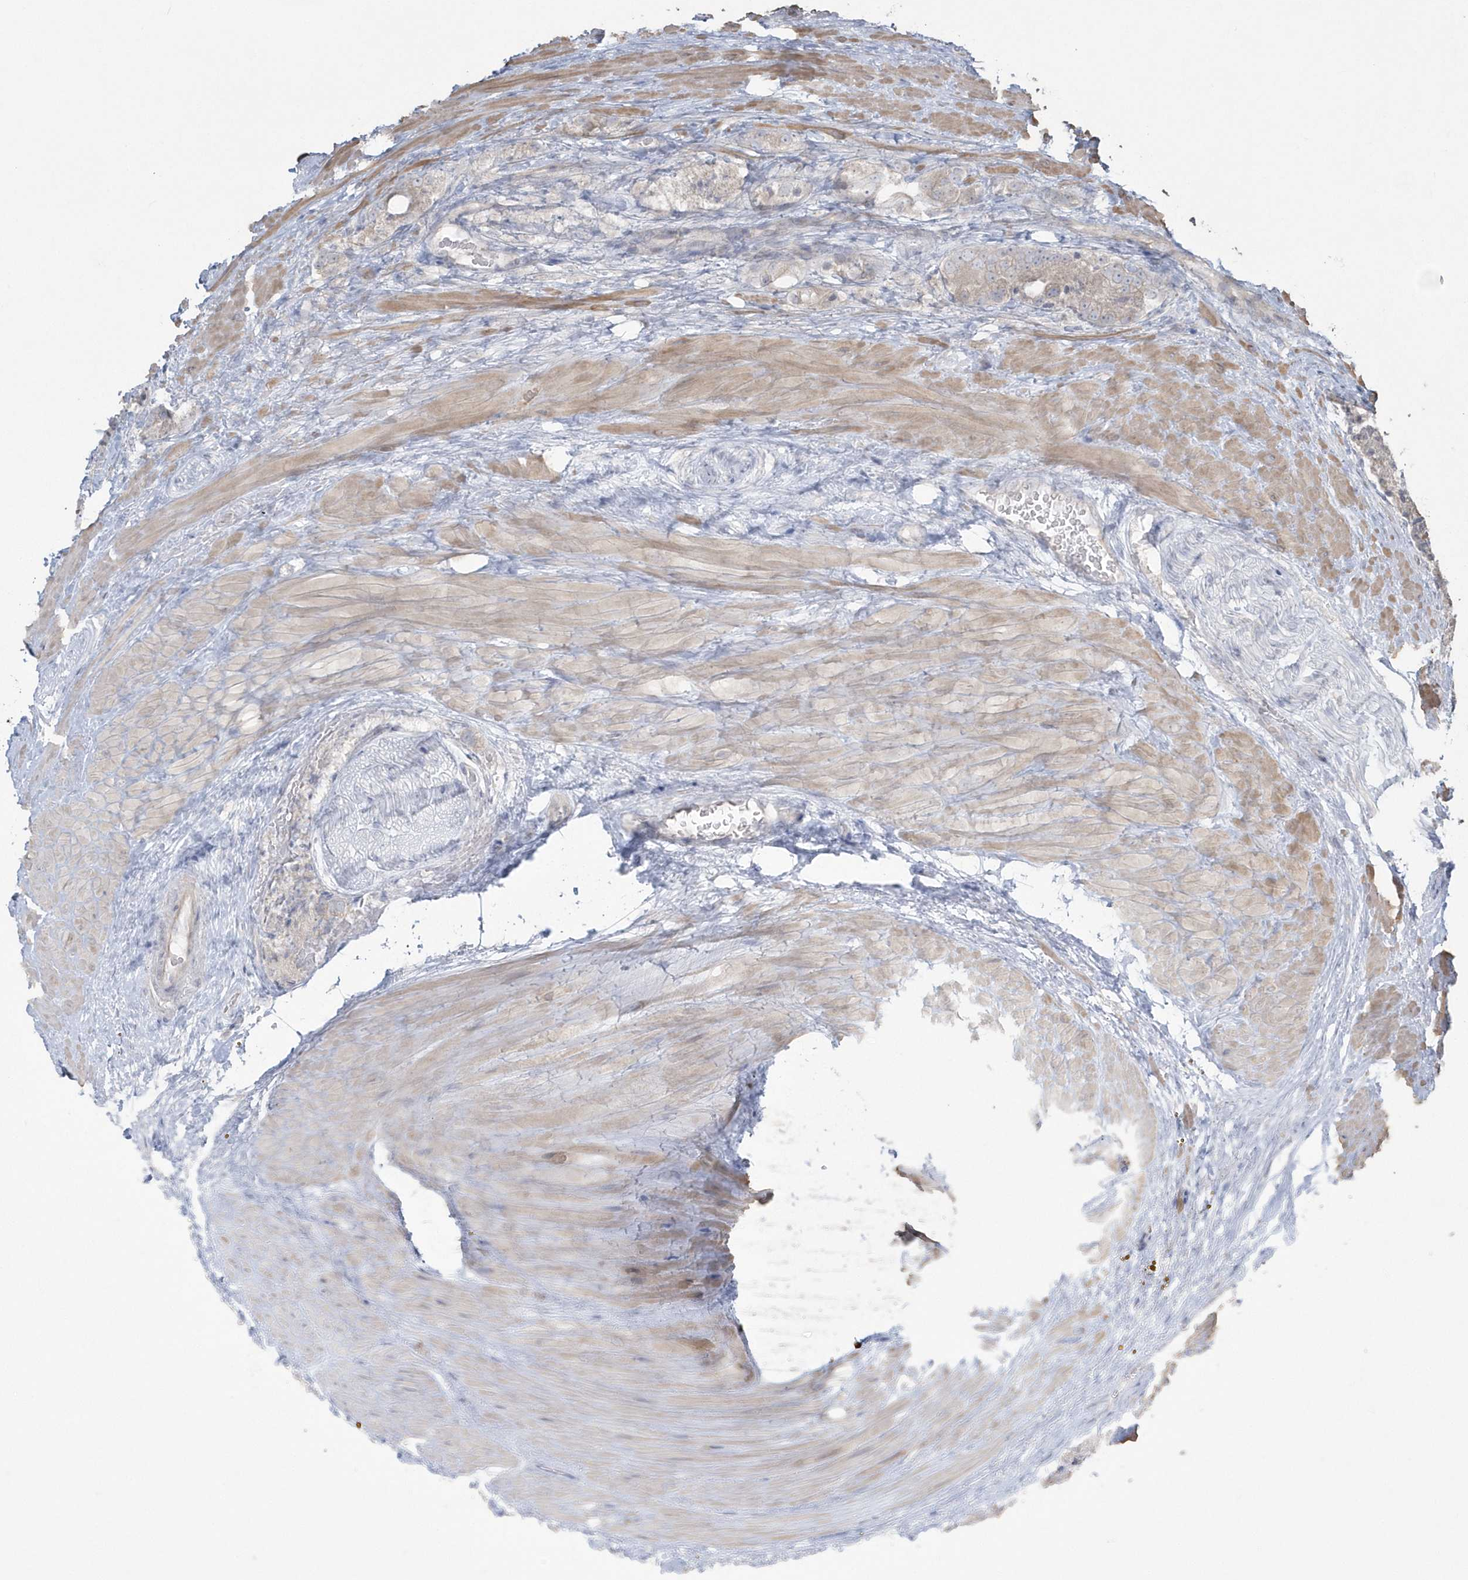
{"staining": {"intensity": "negative", "quantity": "none", "location": "none"}, "tissue": "prostate cancer", "cell_type": "Tumor cells", "image_type": "cancer", "snomed": [{"axis": "morphology", "description": "Adenocarcinoma, High grade"}, {"axis": "topography", "description": "Prostate"}], "caption": "This is an IHC image of adenocarcinoma (high-grade) (prostate). There is no staining in tumor cells.", "gene": "ARMC8", "patient": {"sex": "male", "age": 57}}